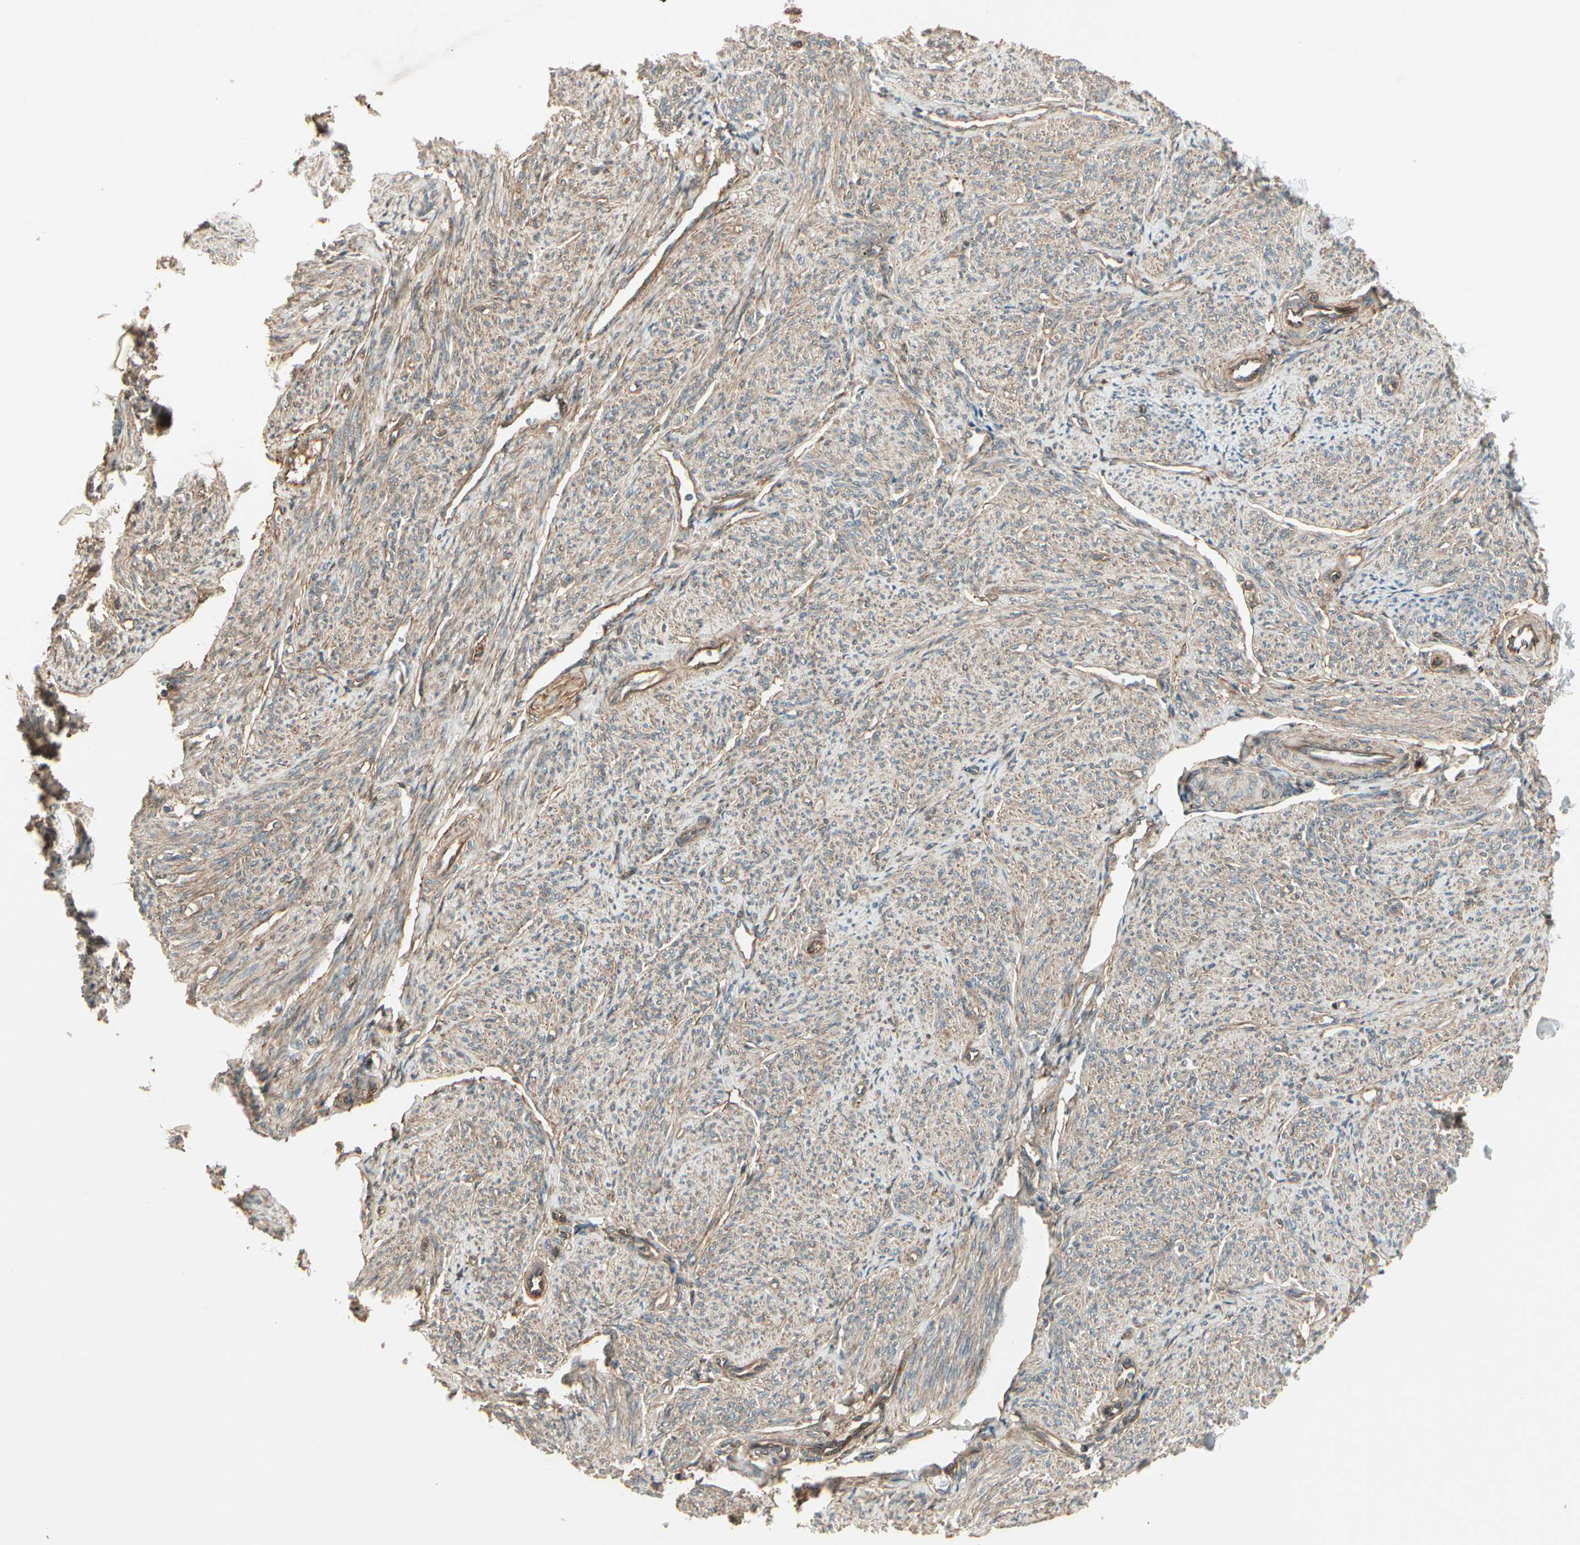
{"staining": {"intensity": "strong", "quantity": "25%-75%", "location": "cytoplasmic/membranous"}, "tissue": "smooth muscle", "cell_type": "Smooth muscle cells", "image_type": "normal", "snomed": [{"axis": "morphology", "description": "Normal tissue, NOS"}, {"axis": "topography", "description": "Smooth muscle"}], "caption": "Immunohistochemistry (IHC) of benign smooth muscle displays high levels of strong cytoplasmic/membranous staining in about 25%-75% of smooth muscle cells.", "gene": "FKBP15", "patient": {"sex": "female", "age": 65}}